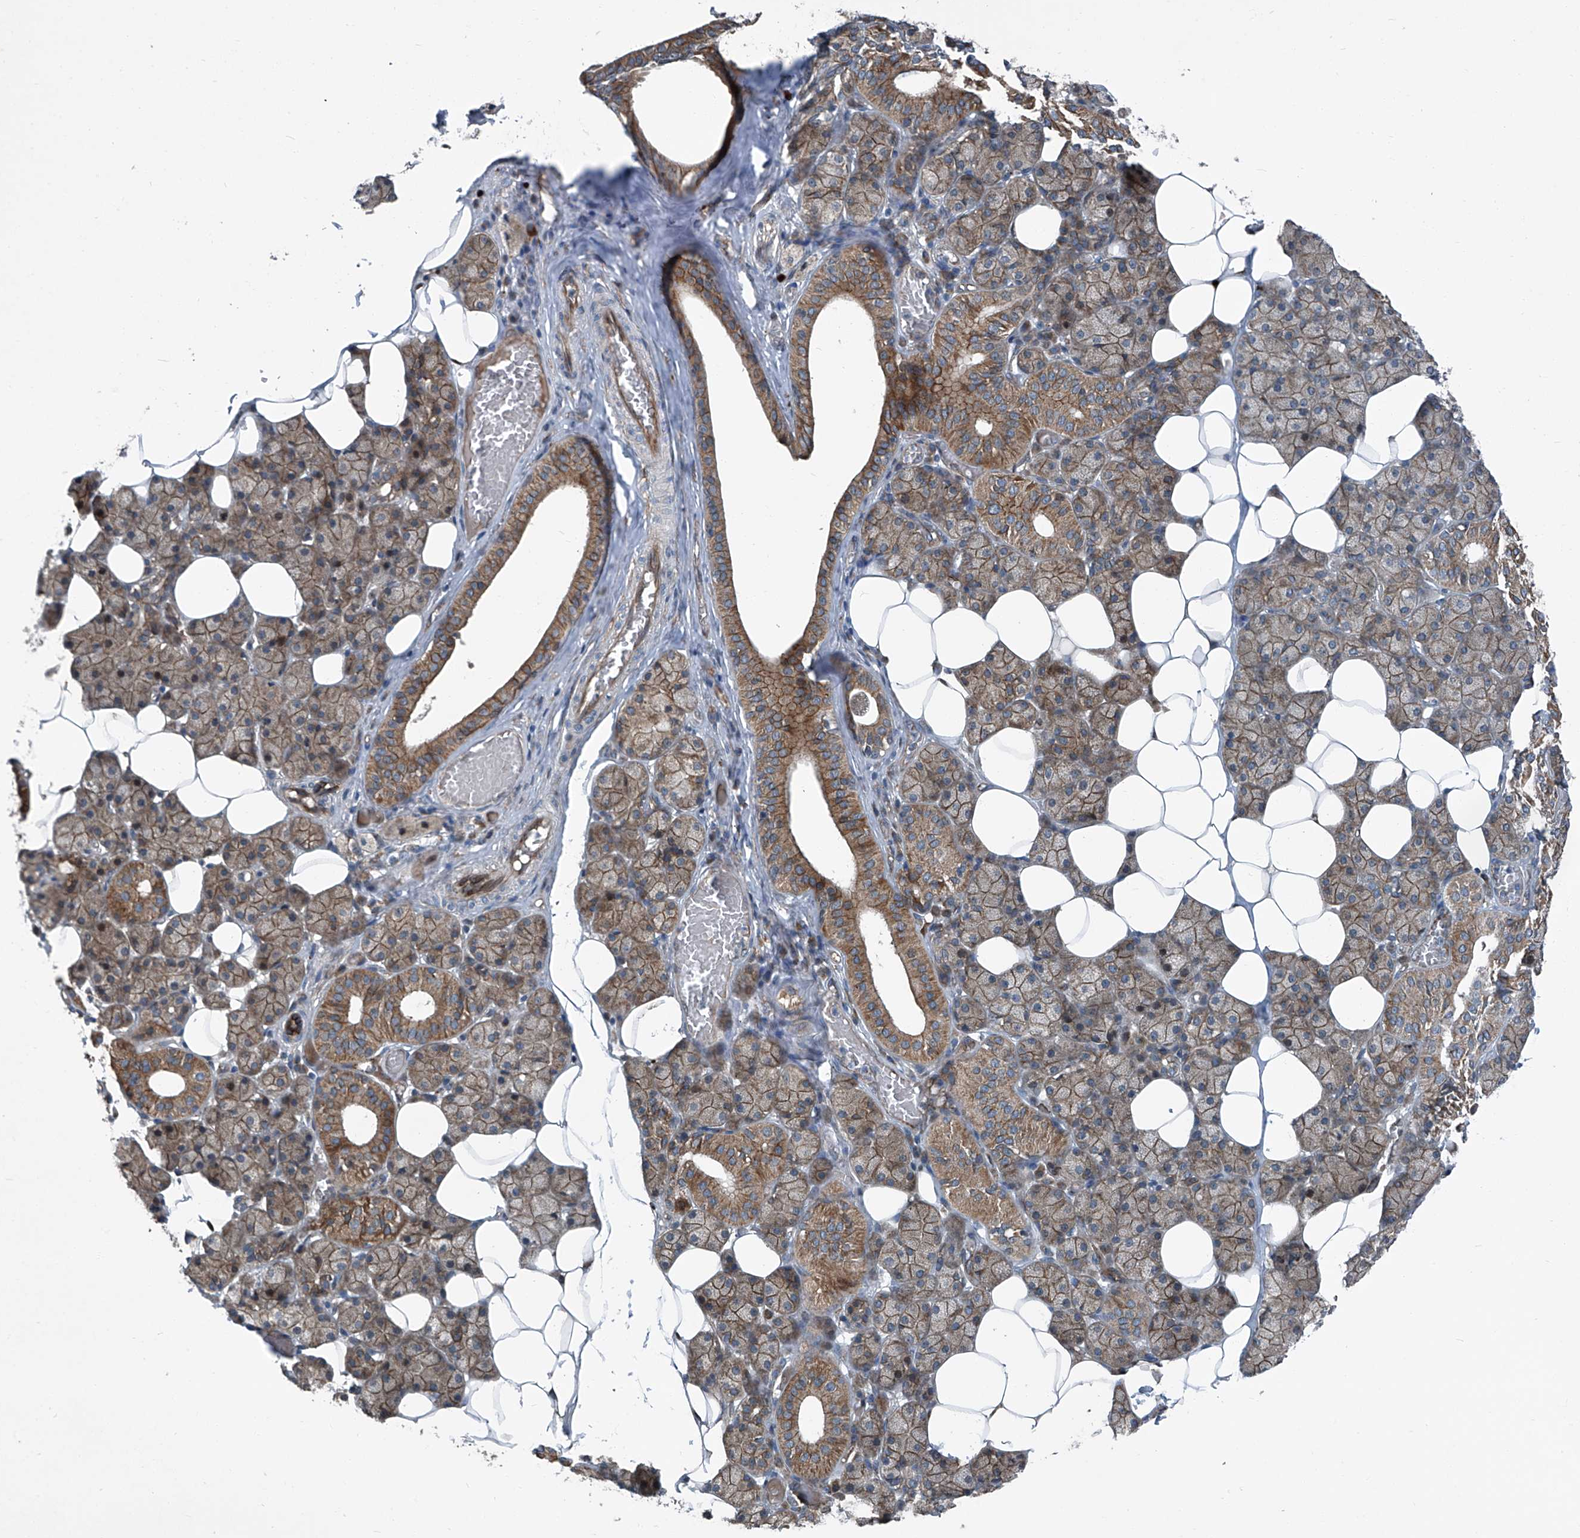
{"staining": {"intensity": "moderate", "quantity": "25%-75%", "location": "cytoplasmic/membranous"}, "tissue": "salivary gland", "cell_type": "Glandular cells", "image_type": "normal", "snomed": [{"axis": "morphology", "description": "Normal tissue, NOS"}, {"axis": "topography", "description": "Salivary gland"}], "caption": "The image displays immunohistochemical staining of unremarkable salivary gland. There is moderate cytoplasmic/membranous expression is present in approximately 25%-75% of glandular cells. (DAB = brown stain, brightfield microscopy at high magnification).", "gene": "SENP2", "patient": {"sex": "female", "age": 33}}